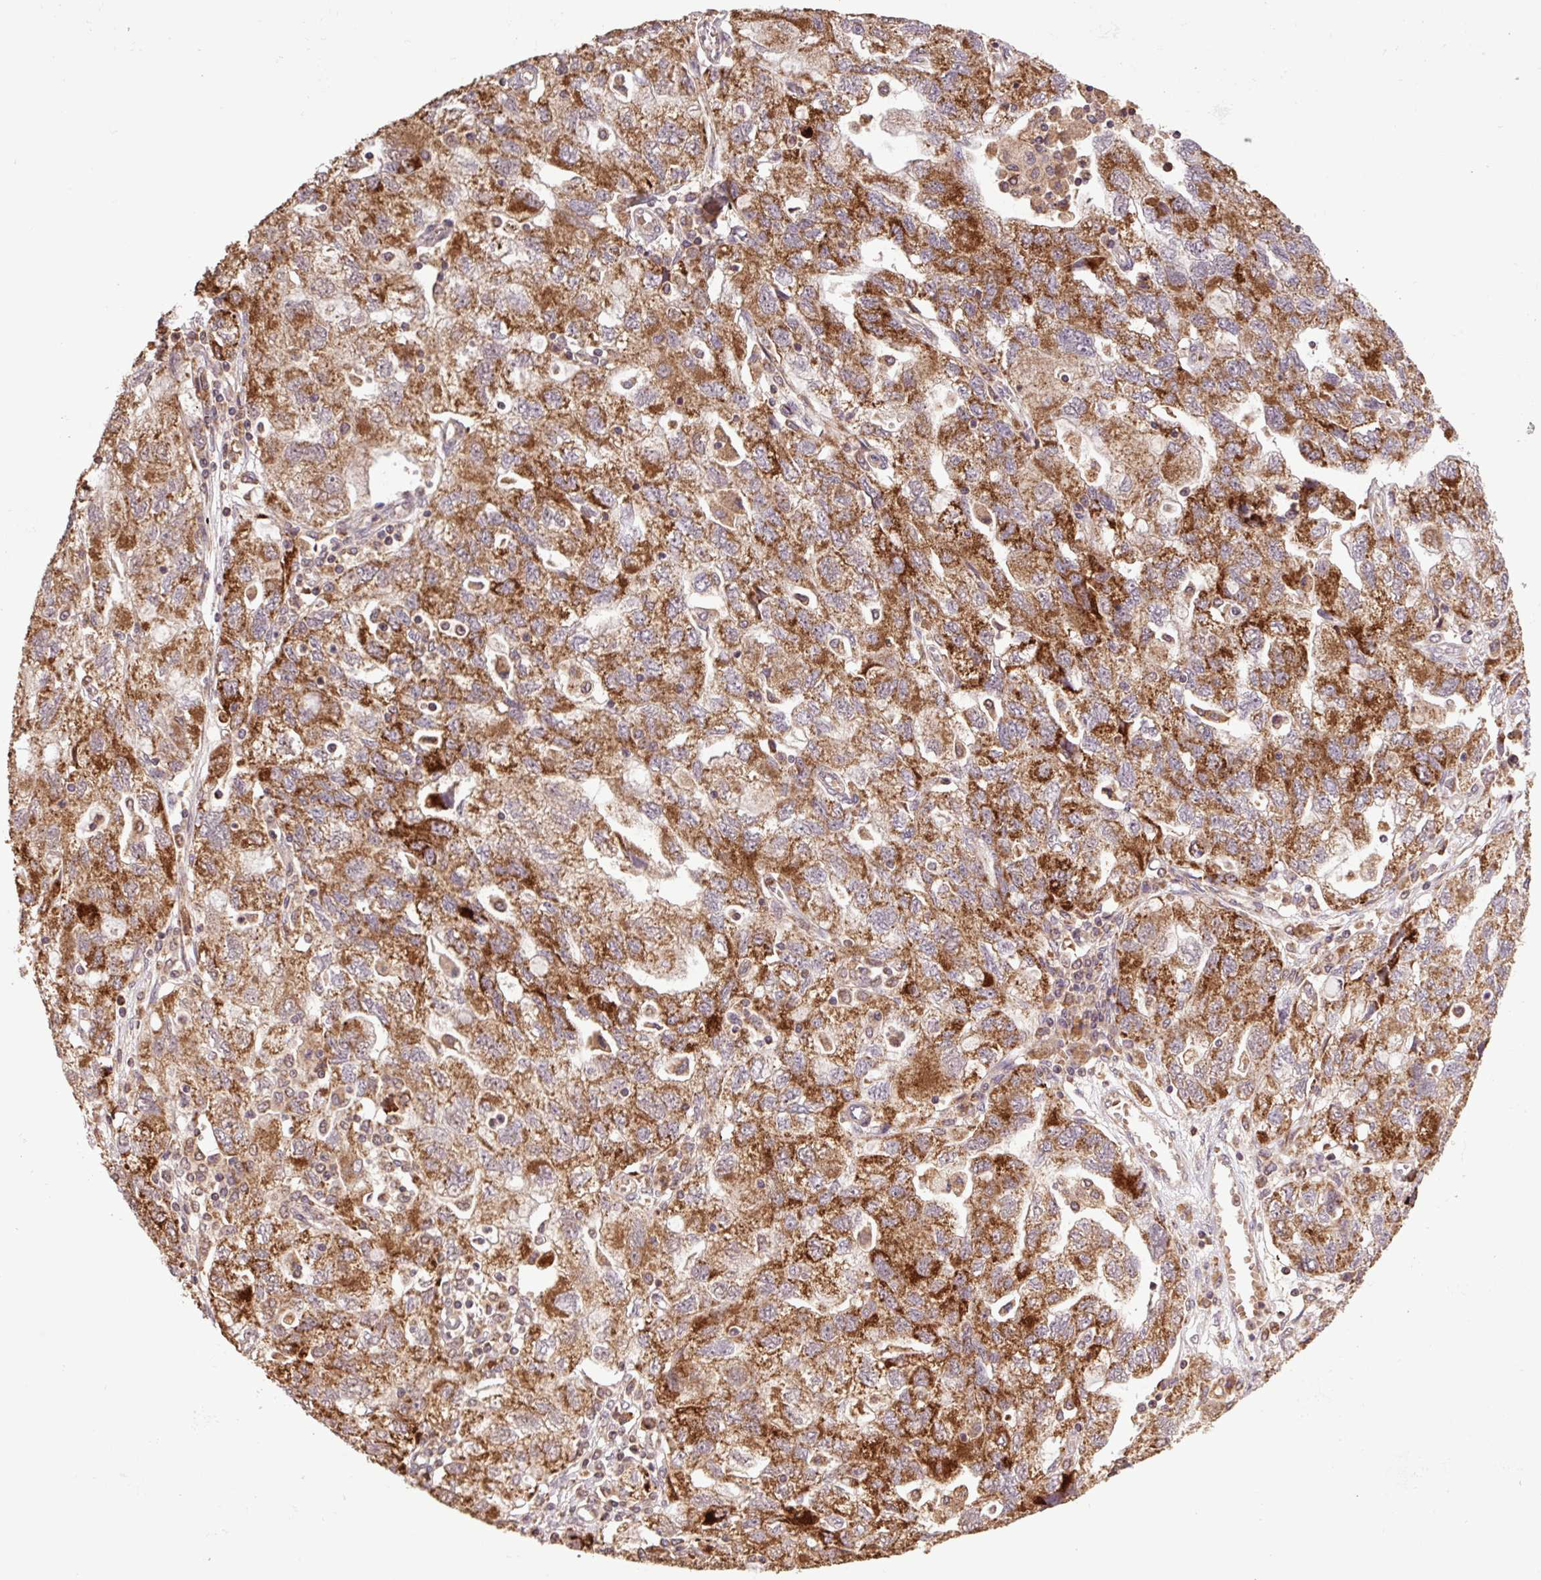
{"staining": {"intensity": "strong", "quantity": ">75%", "location": "cytoplasmic/membranous"}, "tissue": "ovarian cancer", "cell_type": "Tumor cells", "image_type": "cancer", "snomed": [{"axis": "morphology", "description": "Carcinoma, NOS"}, {"axis": "morphology", "description": "Cystadenocarcinoma, serous, NOS"}, {"axis": "topography", "description": "Ovary"}], "caption": "Ovarian cancer was stained to show a protein in brown. There is high levels of strong cytoplasmic/membranous staining in approximately >75% of tumor cells.", "gene": "TMEM160", "patient": {"sex": "female", "age": 69}}